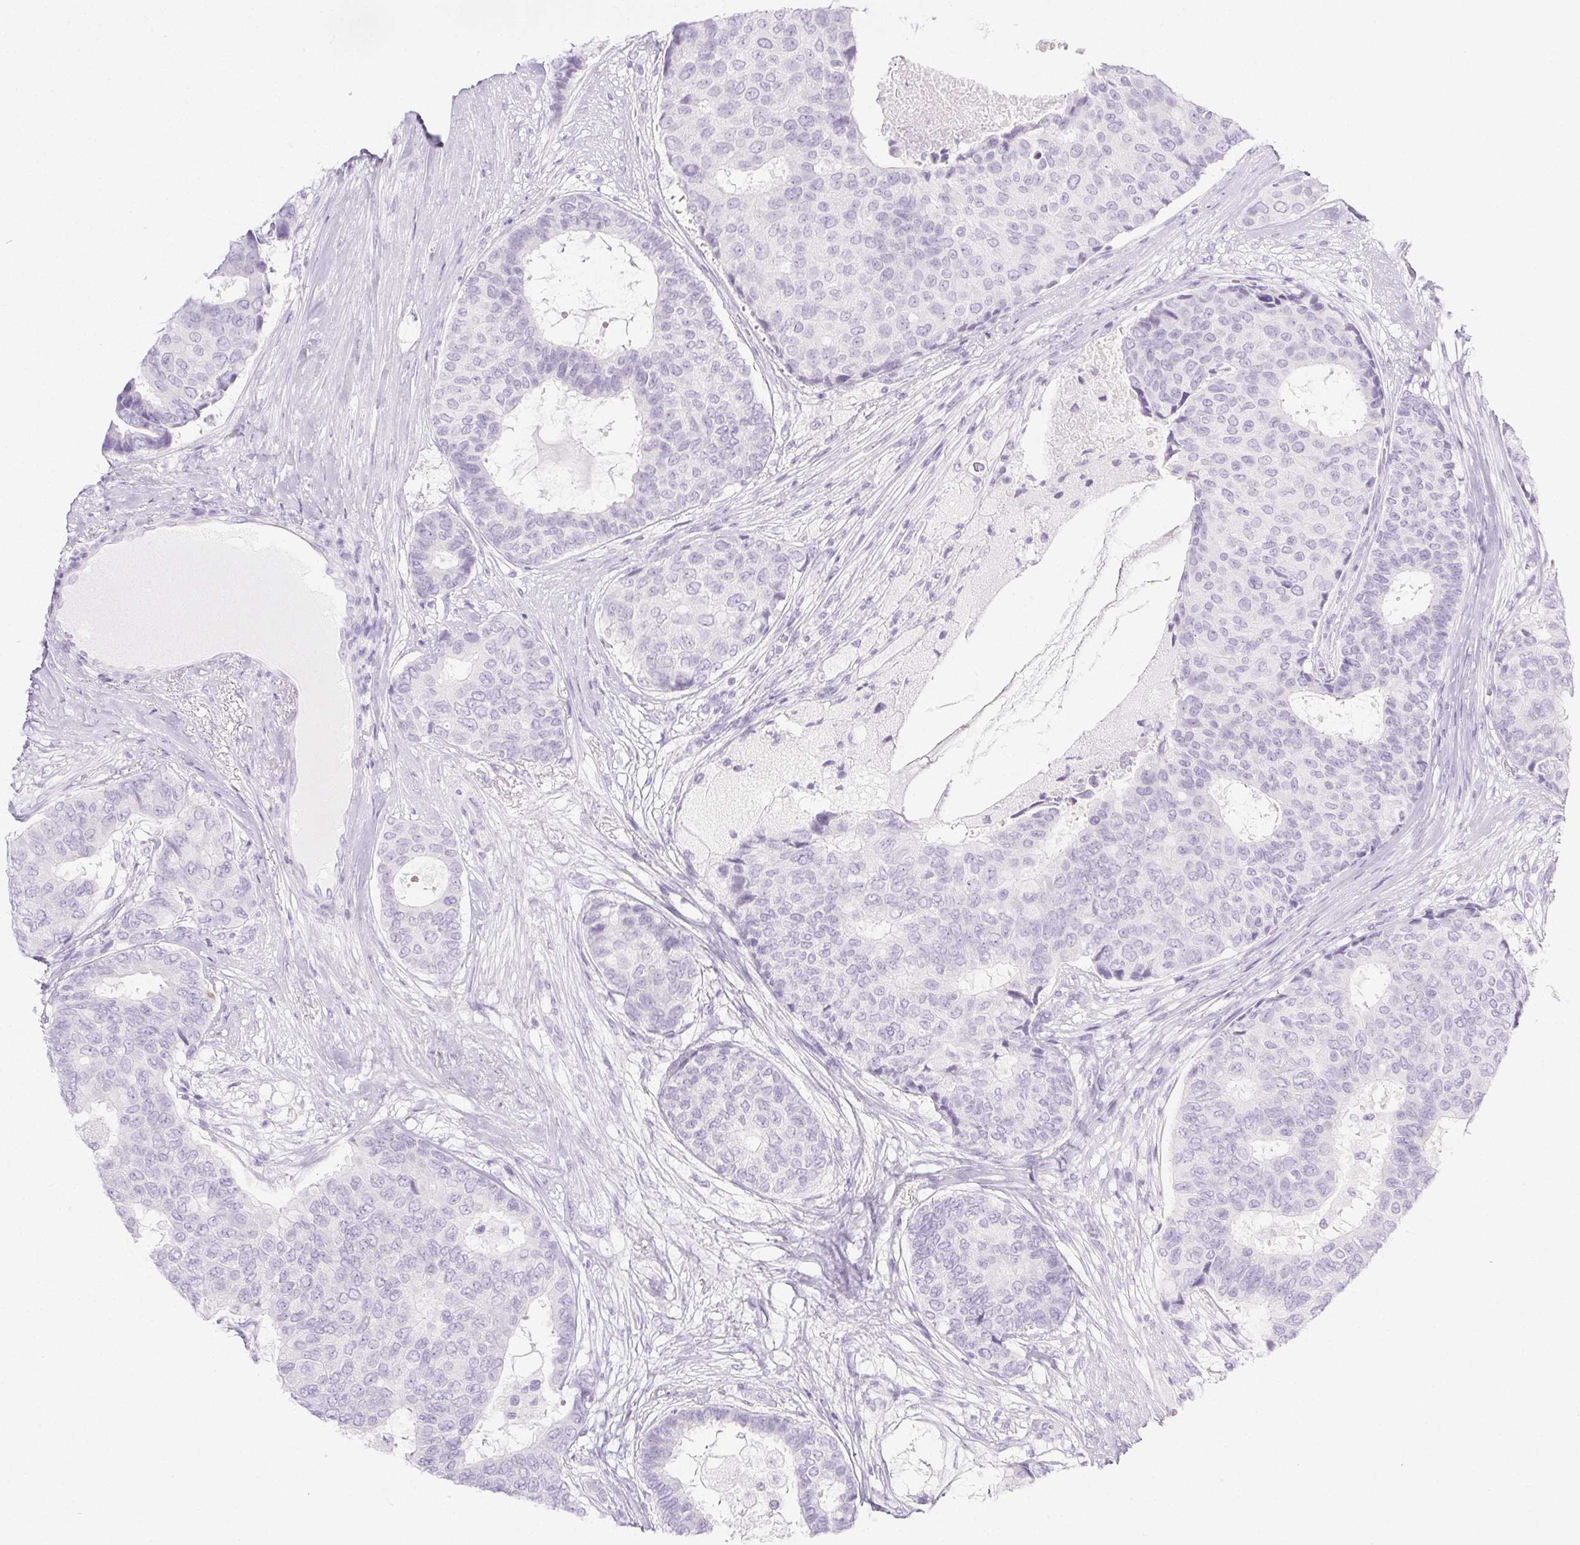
{"staining": {"intensity": "negative", "quantity": "none", "location": "none"}, "tissue": "breast cancer", "cell_type": "Tumor cells", "image_type": "cancer", "snomed": [{"axis": "morphology", "description": "Duct carcinoma"}, {"axis": "topography", "description": "Breast"}], "caption": "Tumor cells are negative for protein expression in human invasive ductal carcinoma (breast).", "gene": "PI3", "patient": {"sex": "female", "age": 75}}